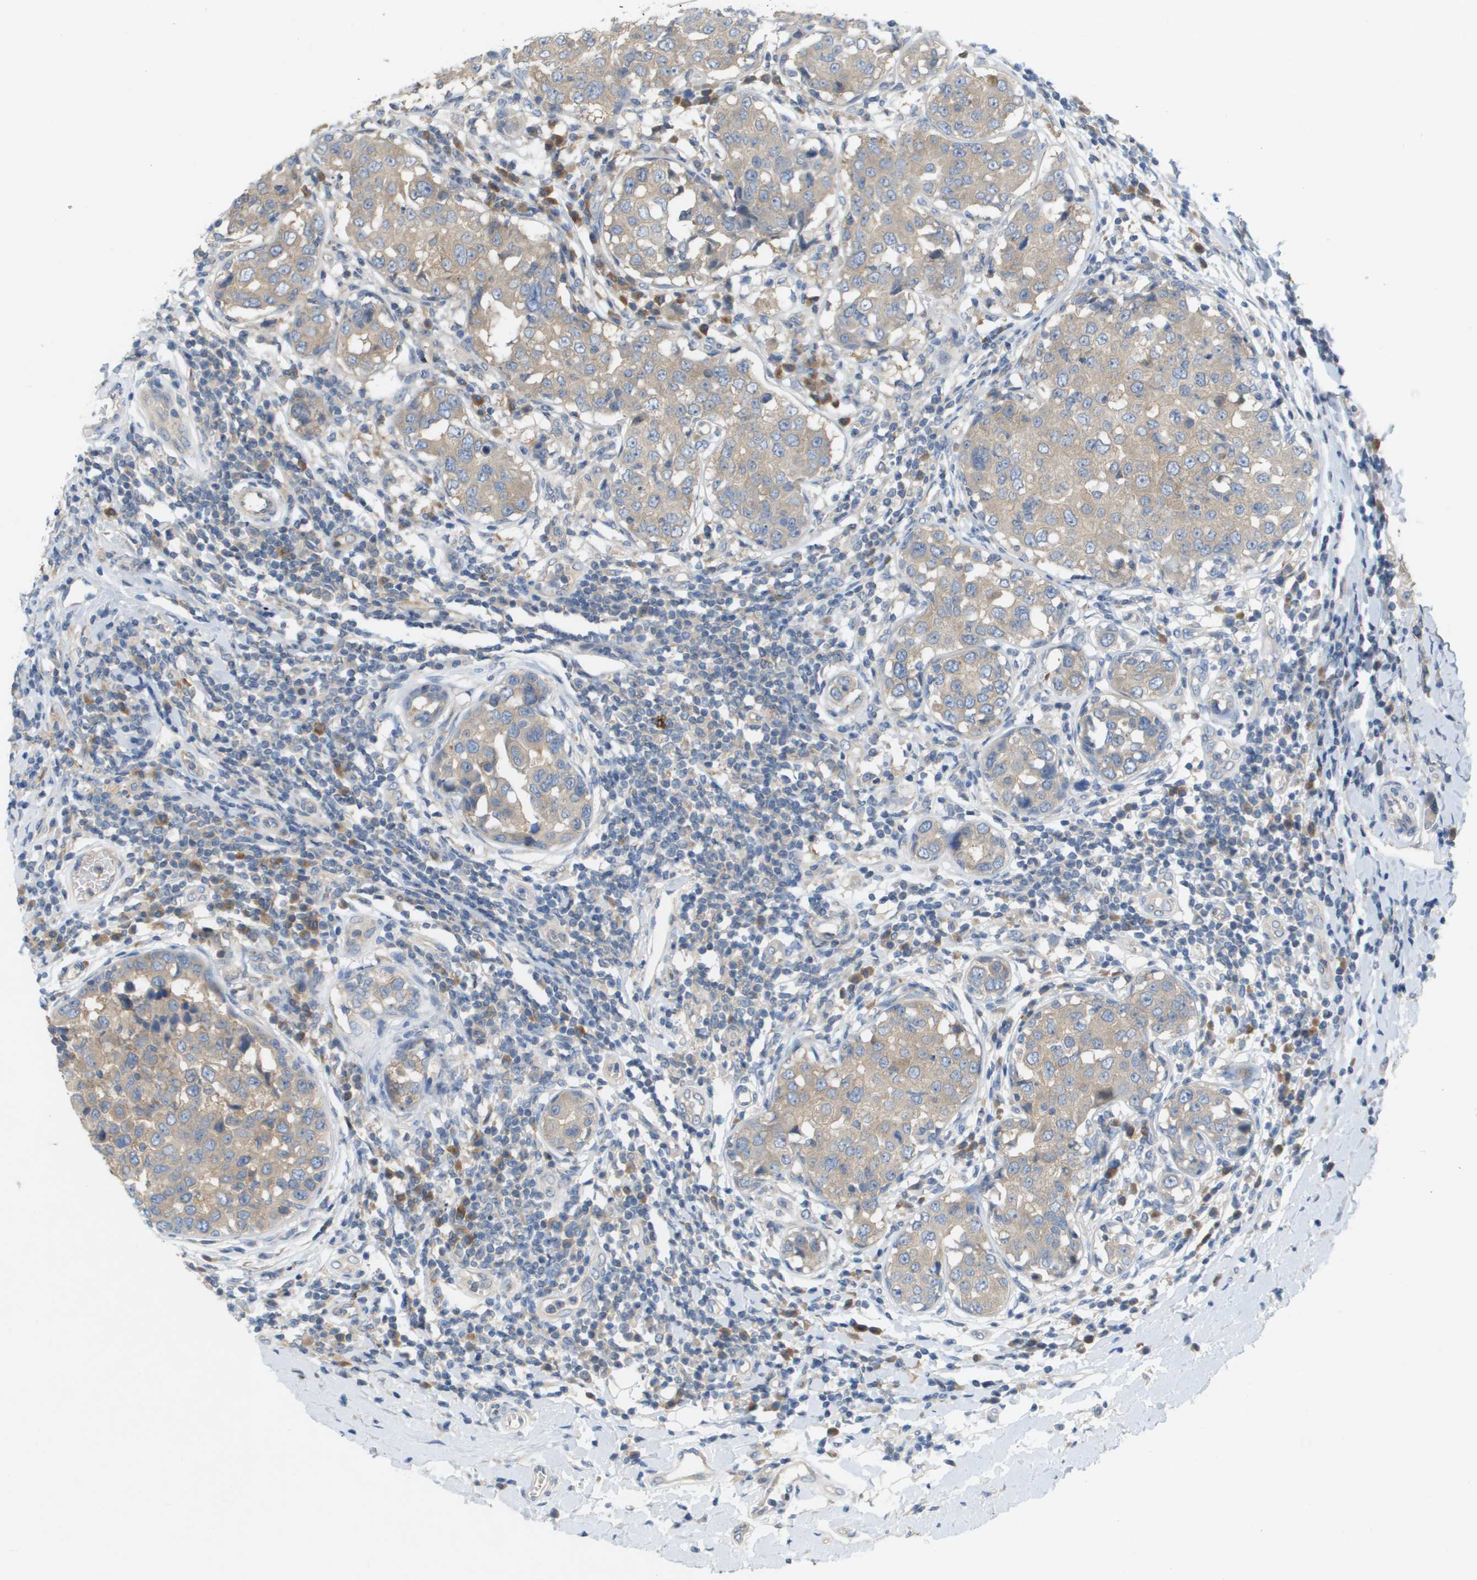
{"staining": {"intensity": "weak", "quantity": "25%-75%", "location": "cytoplasmic/membranous"}, "tissue": "breast cancer", "cell_type": "Tumor cells", "image_type": "cancer", "snomed": [{"axis": "morphology", "description": "Duct carcinoma"}, {"axis": "topography", "description": "Breast"}], "caption": "Weak cytoplasmic/membranous expression for a protein is seen in about 25%-75% of tumor cells of breast cancer using immunohistochemistry (IHC).", "gene": "UBA5", "patient": {"sex": "female", "age": 27}}